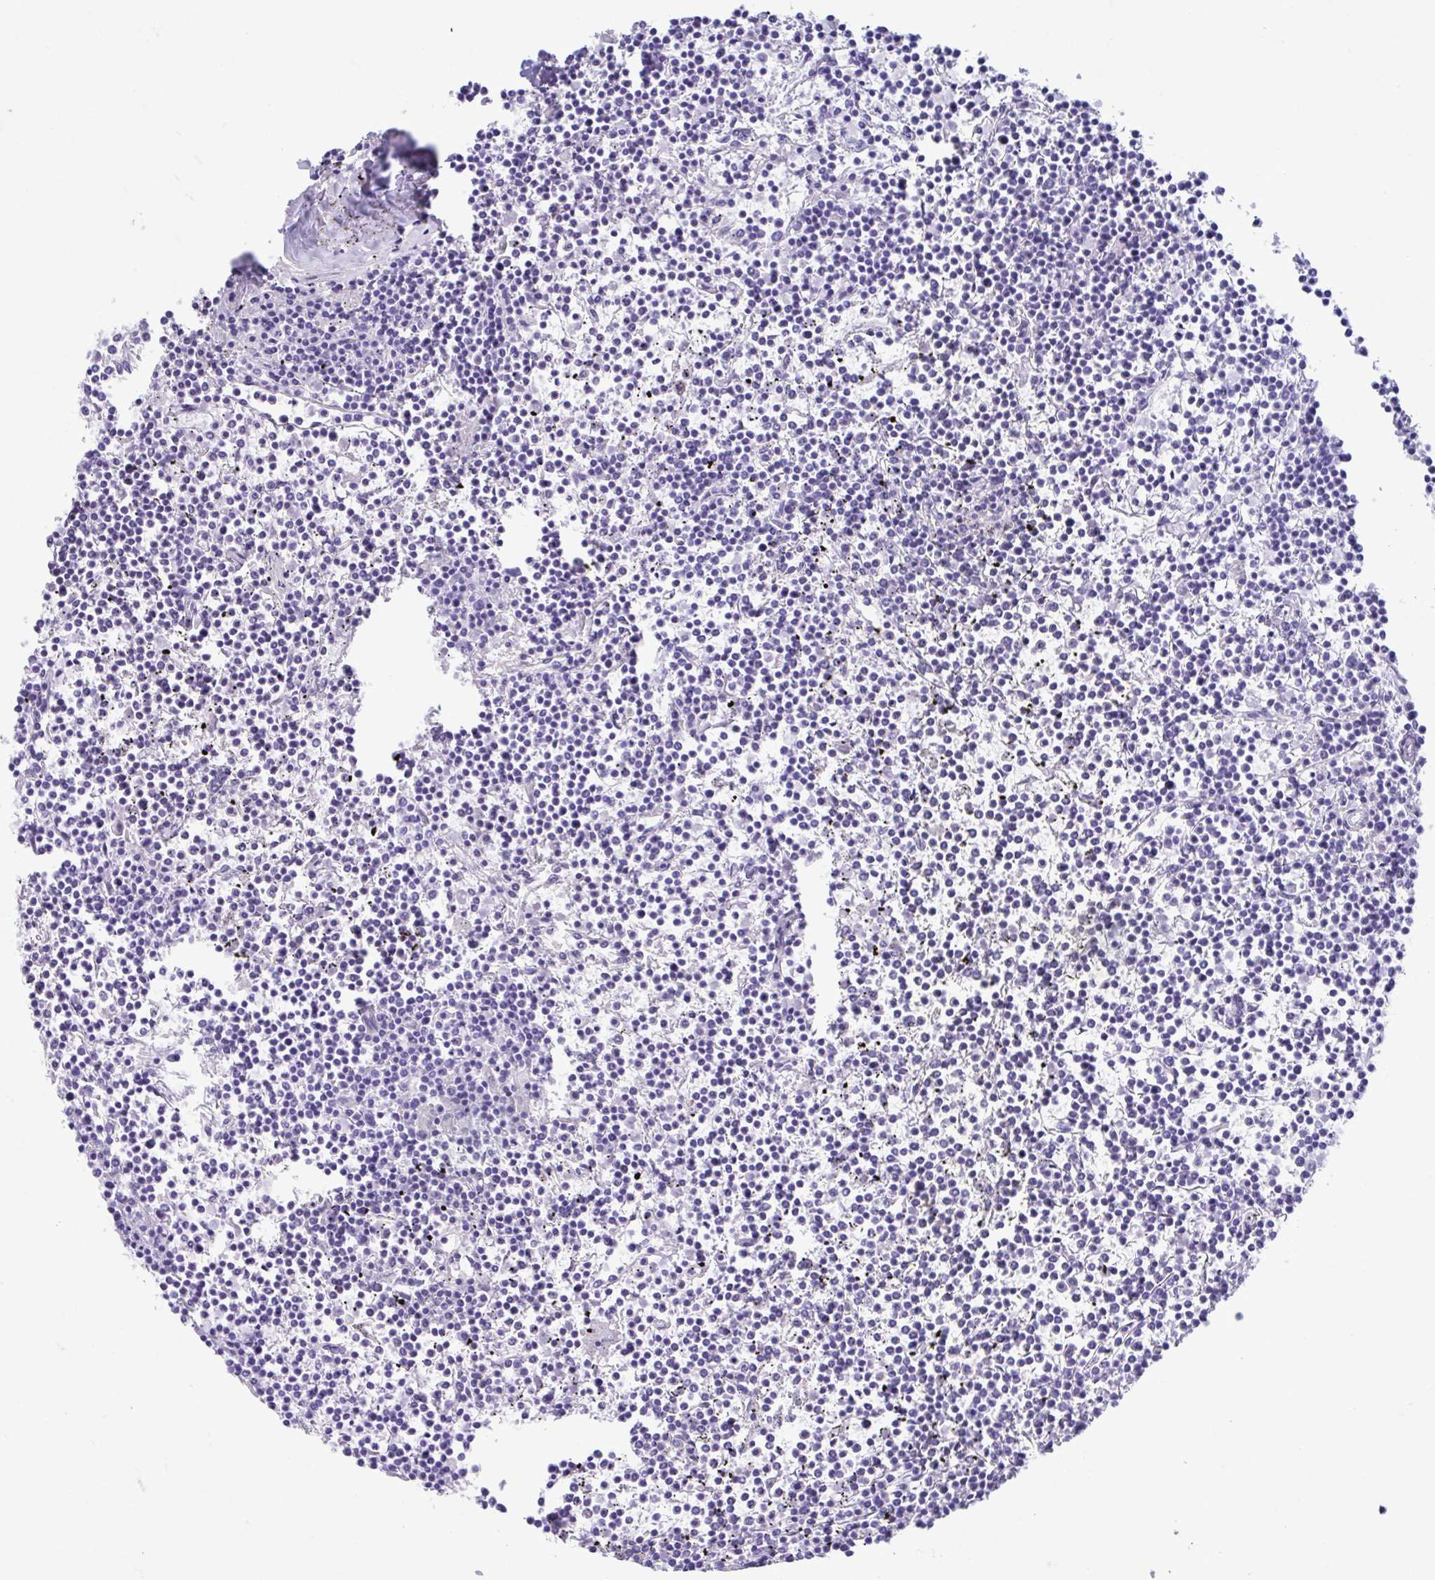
{"staining": {"intensity": "negative", "quantity": "none", "location": "none"}, "tissue": "lymphoma", "cell_type": "Tumor cells", "image_type": "cancer", "snomed": [{"axis": "morphology", "description": "Malignant lymphoma, non-Hodgkin's type, Low grade"}, {"axis": "topography", "description": "Spleen"}], "caption": "Immunohistochemistry (IHC) histopathology image of human lymphoma stained for a protein (brown), which reveals no staining in tumor cells. The staining is performed using DAB brown chromogen with nuclei counter-stained in using hematoxylin.", "gene": "SMIM9", "patient": {"sex": "female", "age": 19}}